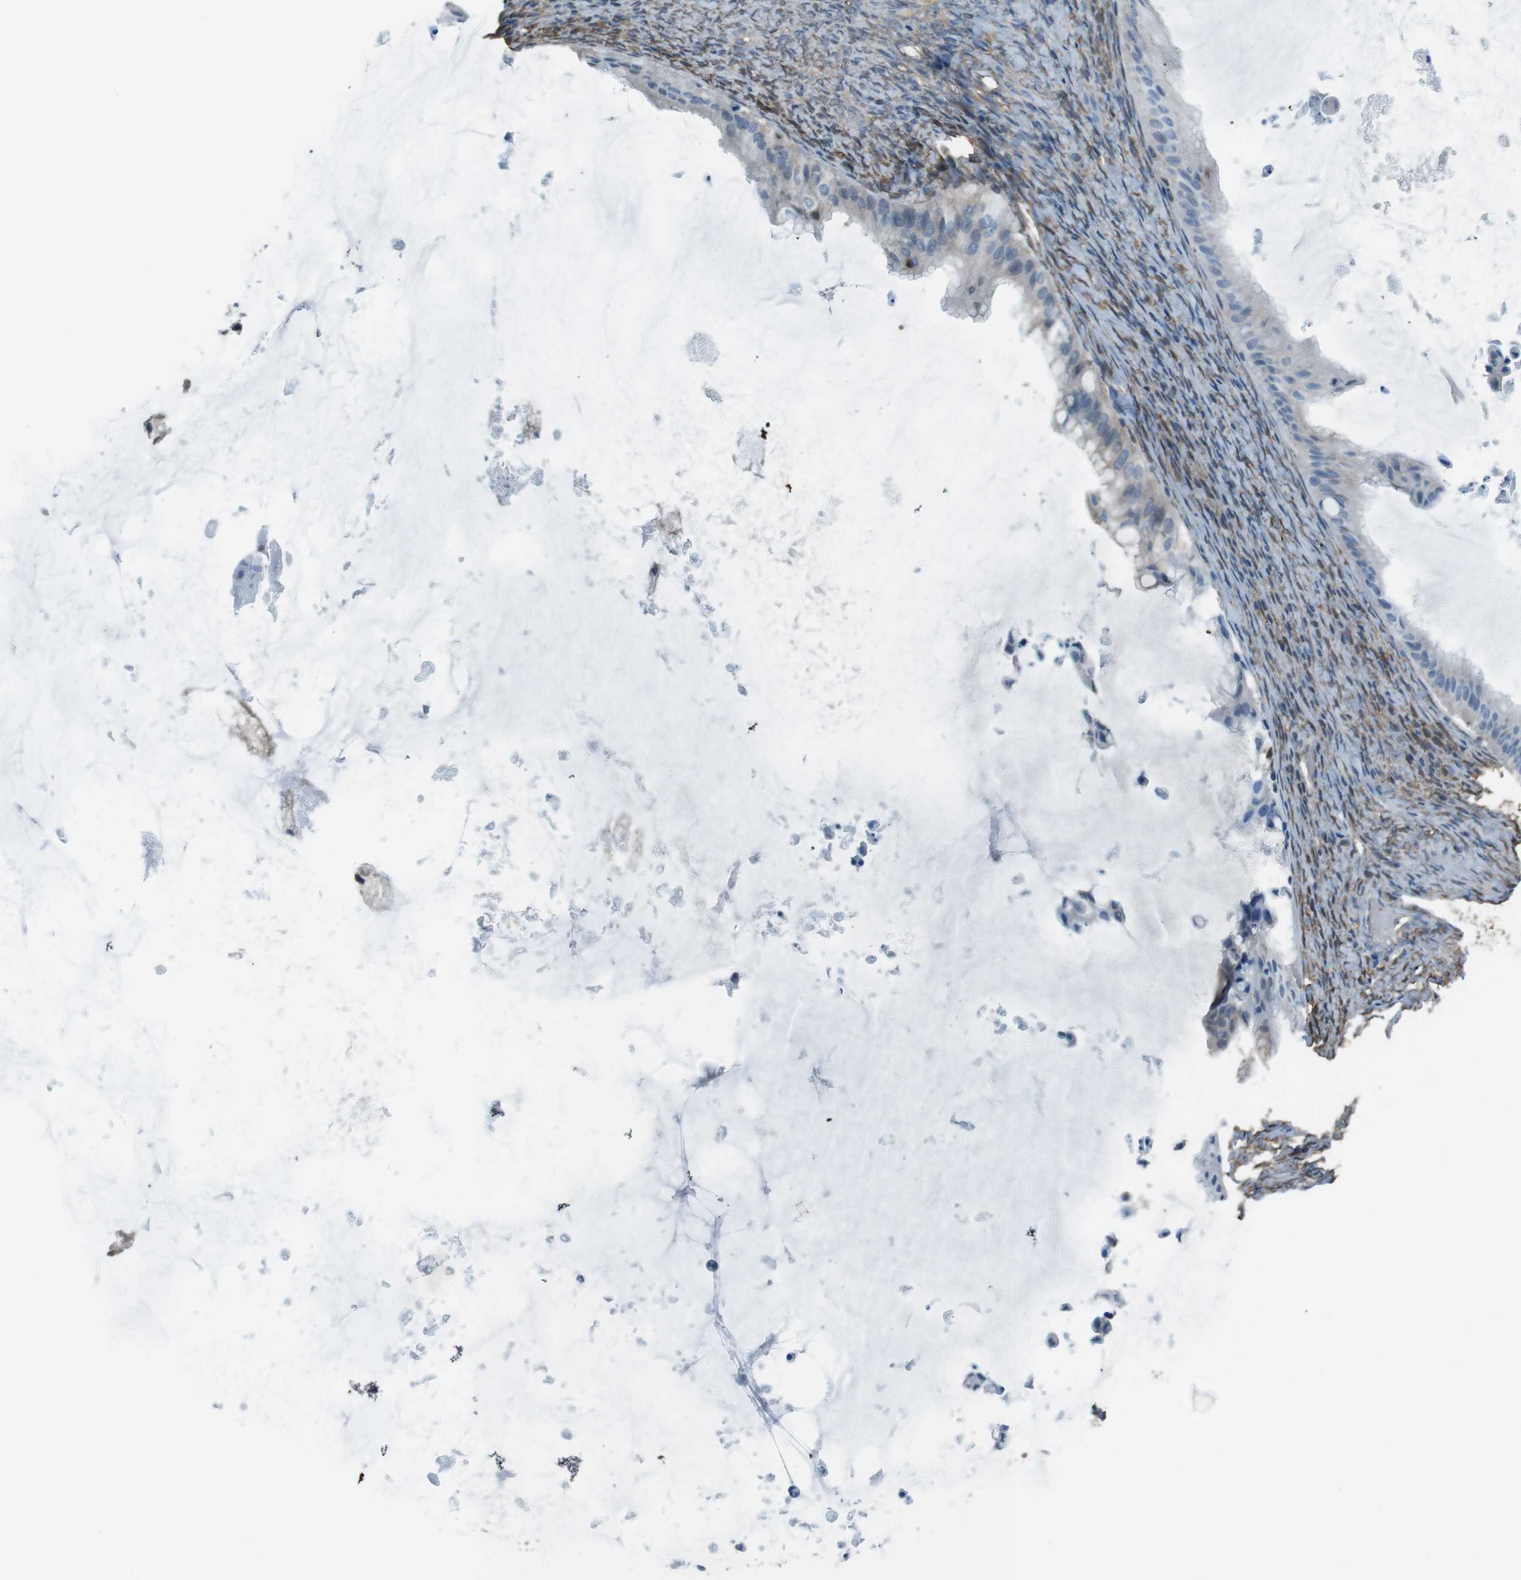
{"staining": {"intensity": "weak", "quantity": "<25%", "location": "cytoplasmic/membranous"}, "tissue": "ovarian cancer", "cell_type": "Tumor cells", "image_type": "cancer", "snomed": [{"axis": "morphology", "description": "Cystadenocarcinoma, mucinous, NOS"}, {"axis": "topography", "description": "Ovary"}], "caption": "High magnification brightfield microscopy of ovarian mucinous cystadenocarcinoma stained with DAB (brown) and counterstained with hematoxylin (blue): tumor cells show no significant positivity.", "gene": "TWSG1", "patient": {"sex": "female", "age": 61}}